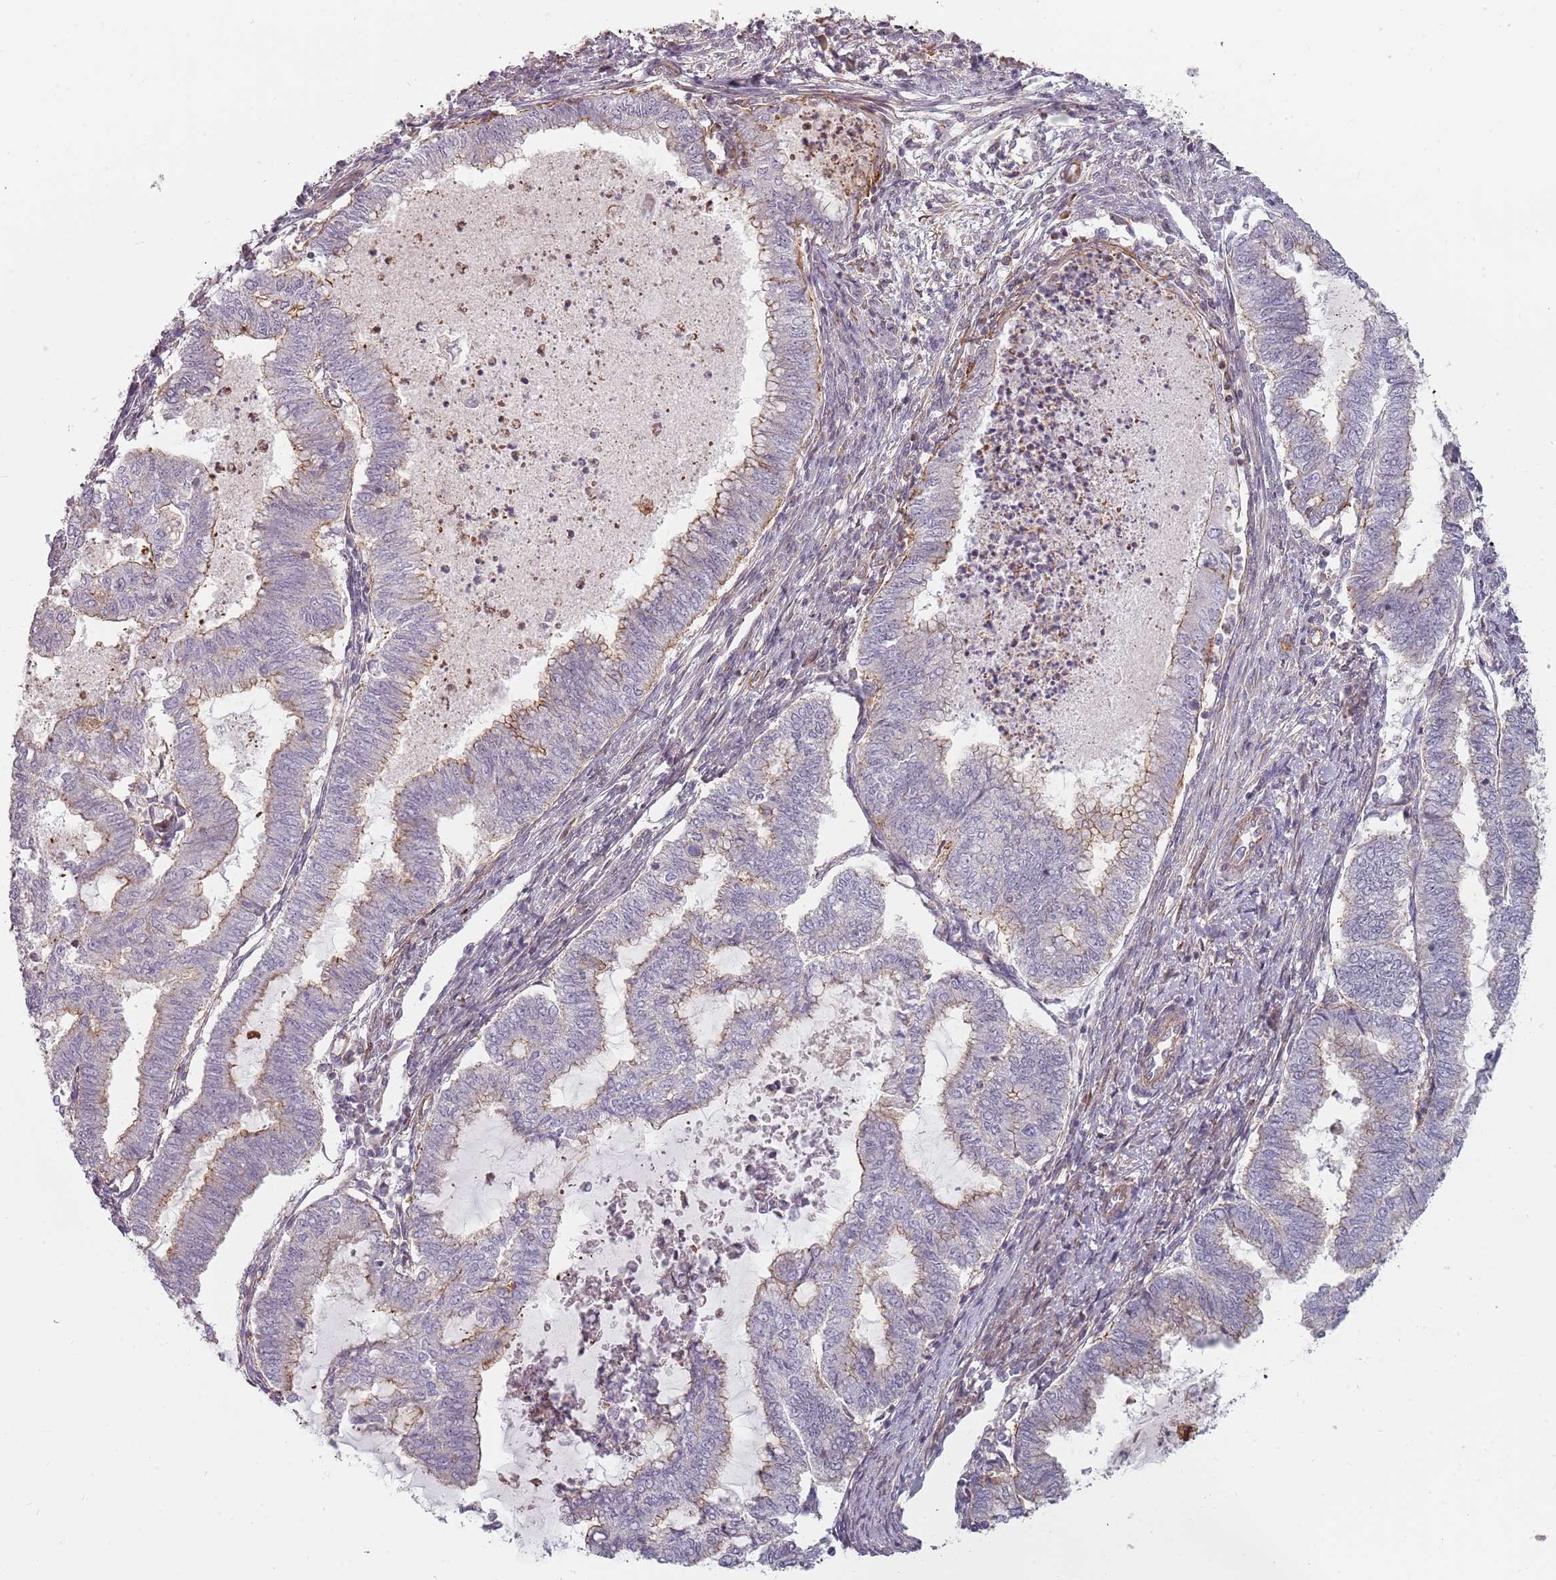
{"staining": {"intensity": "weak", "quantity": "25%-75%", "location": "cytoplasmic/membranous"}, "tissue": "endometrial cancer", "cell_type": "Tumor cells", "image_type": "cancer", "snomed": [{"axis": "morphology", "description": "Adenocarcinoma, NOS"}, {"axis": "topography", "description": "Endometrium"}], "caption": "About 25%-75% of tumor cells in endometrial adenocarcinoma reveal weak cytoplasmic/membranous protein expression as visualized by brown immunohistochemical staining.", "gene": "PPP1R14C", "patient": {"sex": "female", "age": 79}}